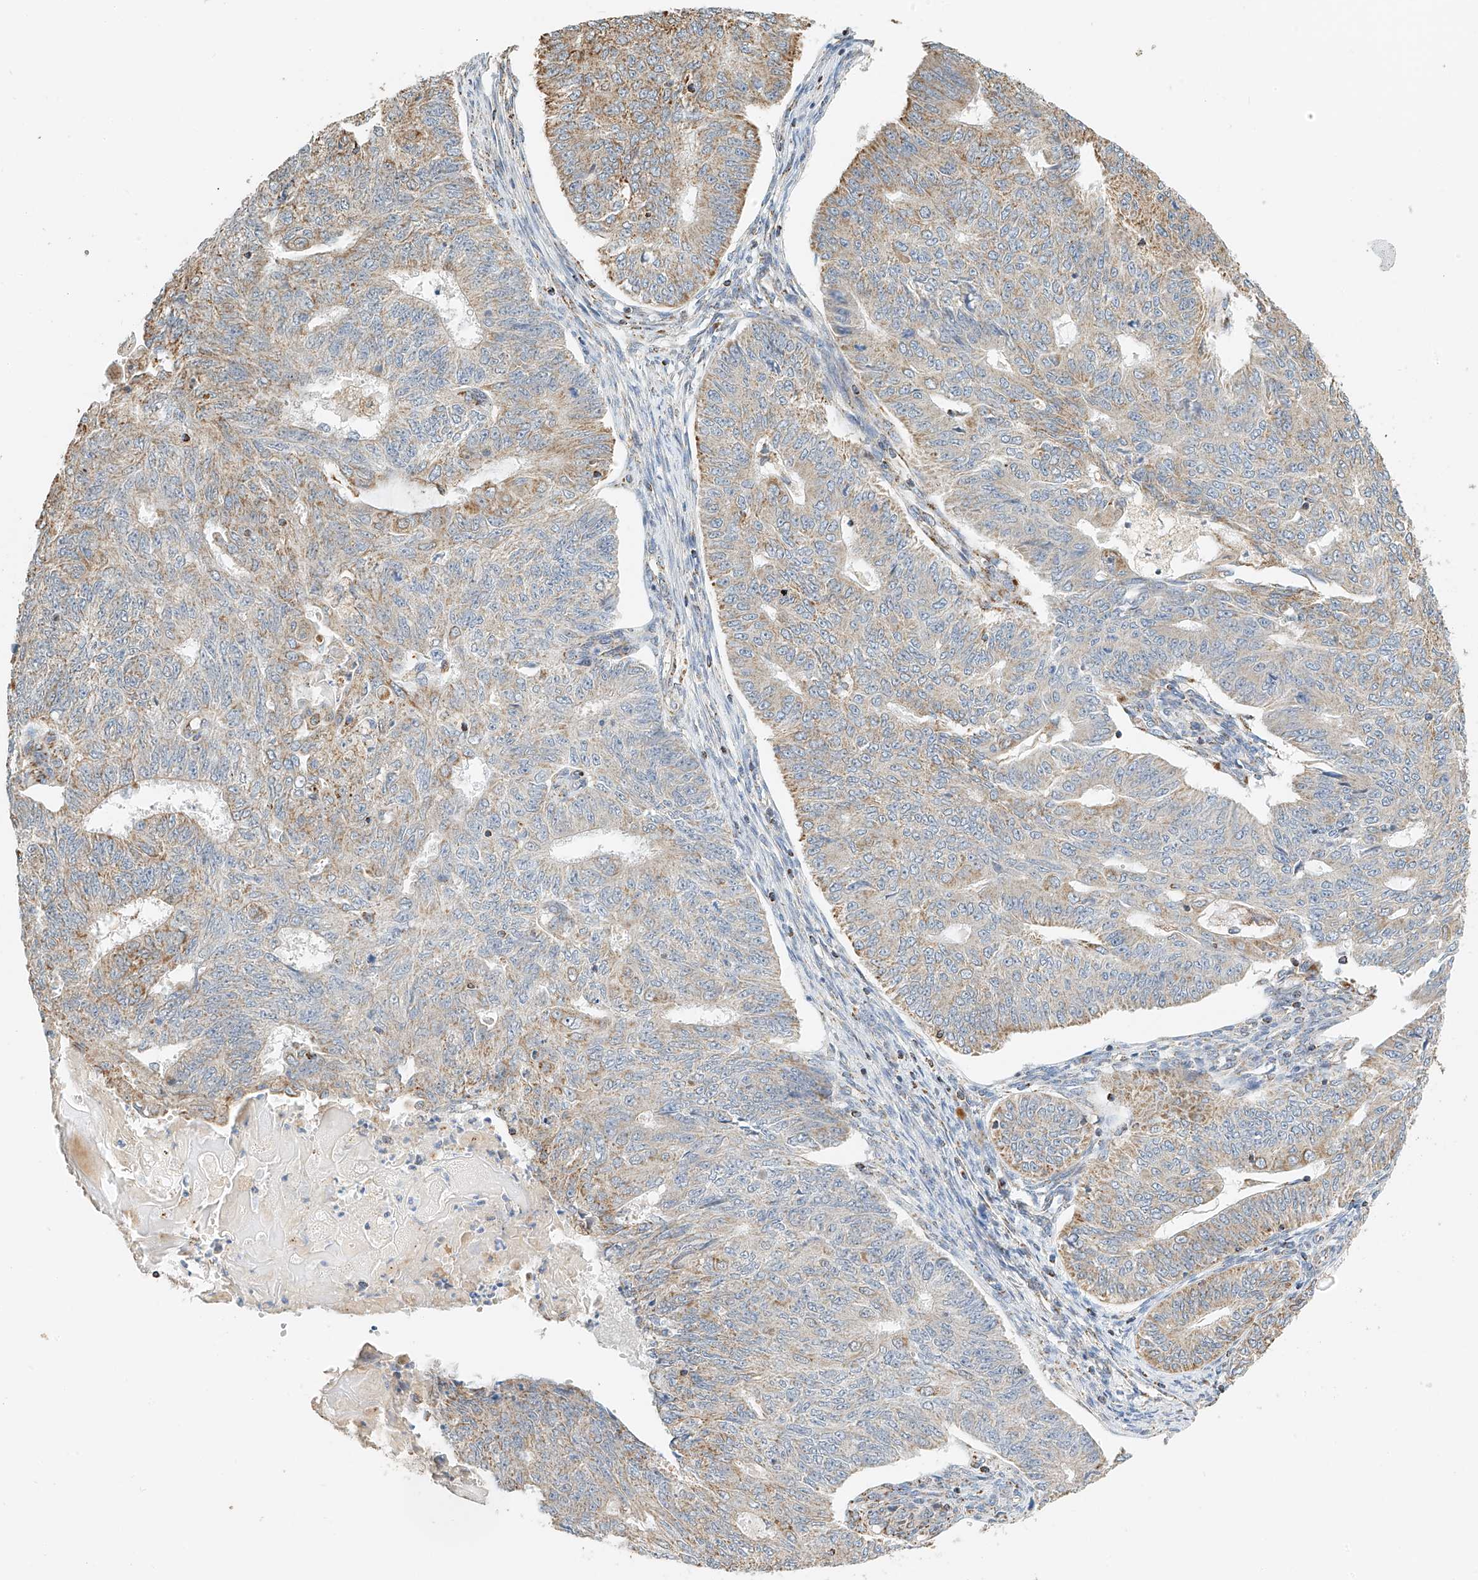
{"staining": {"intensity": "moderate", "quantity": "<25%", "location": "cytoplasmic/membranous"}, "tissue": "endometrial cancer", "cell_type": "Tumor cells", "image_type": "cancer", "snomed": [{"axis": "morphology", "description": "Adenocarcinoma, NOS"}, {"axis": "topography", "description": "Endometrium"}], "caption": "An immunohistochemistry (IHC) image of tumor tissue is shown. Protein staining in brown labels moderate cytoplasmic/membranous positivity in endometrial adenocarcinoma within tumor cells. The protein of interest is stained brown, and the nuclei are stained in blue (DAB (3,3'-diaminobenzidine) IHC with brightfield microscopy, high magnification).", "gene": "YIPF7", "patient": {"sex": "female", "age": 32}}